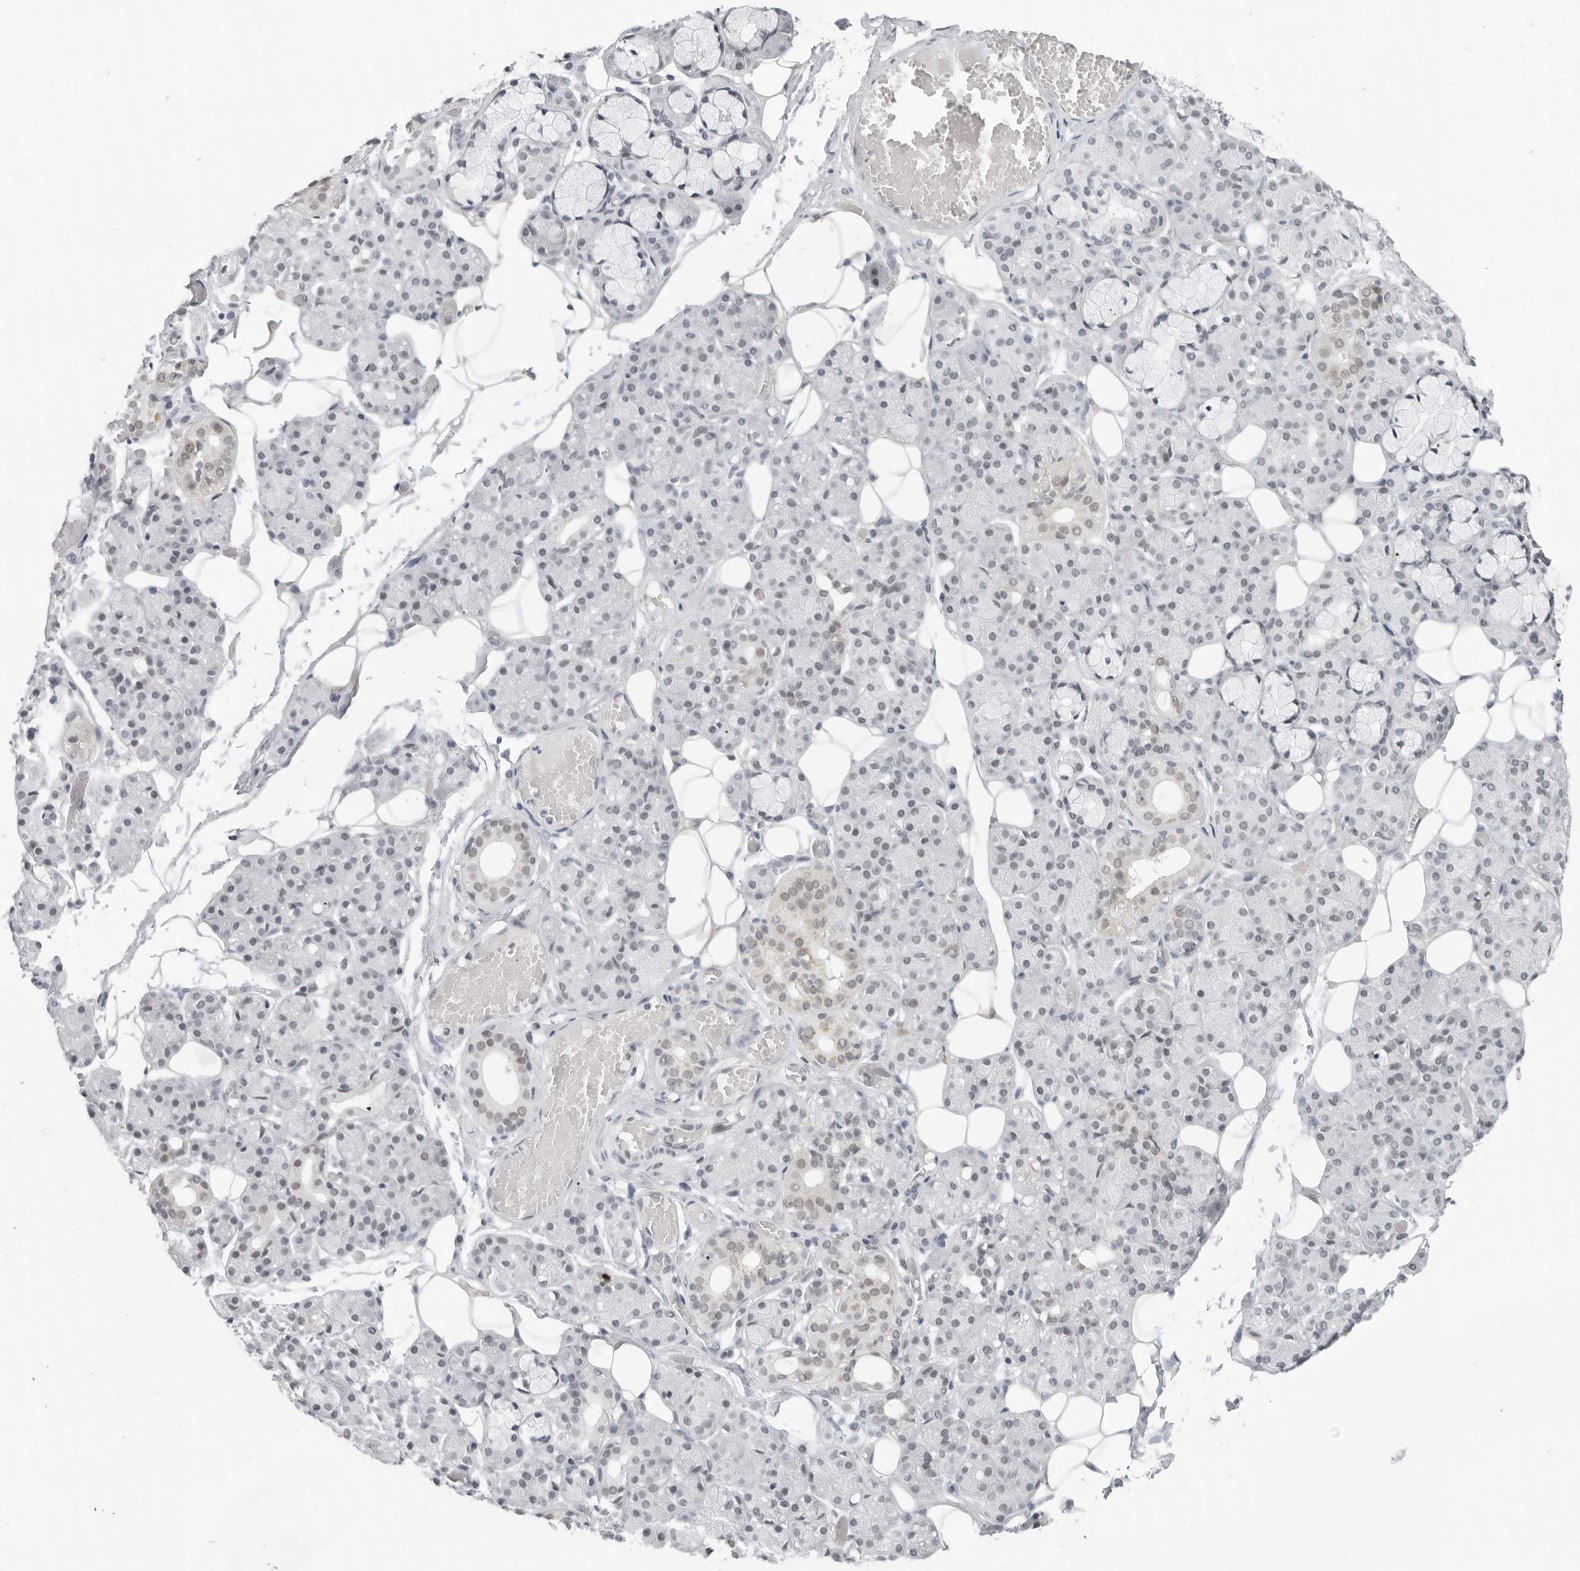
{"staining": {"intensity": "weak", "quantity": "<25%", "location": "nuclear"}, "tissue": "salivary gland", "cell_type": "Glandular cells", "image_type": "normal", "snomed": [{"axis": "morphology", "description": "Normal tissue, NOS"}, {"axis": "topography", "description": "Salivary gland"}], "caption": "Glandular cells show no significant protein staining in normal salivary gland.", "gene": "FOXK2", "patient": {"sex": "male", "age": 63}}